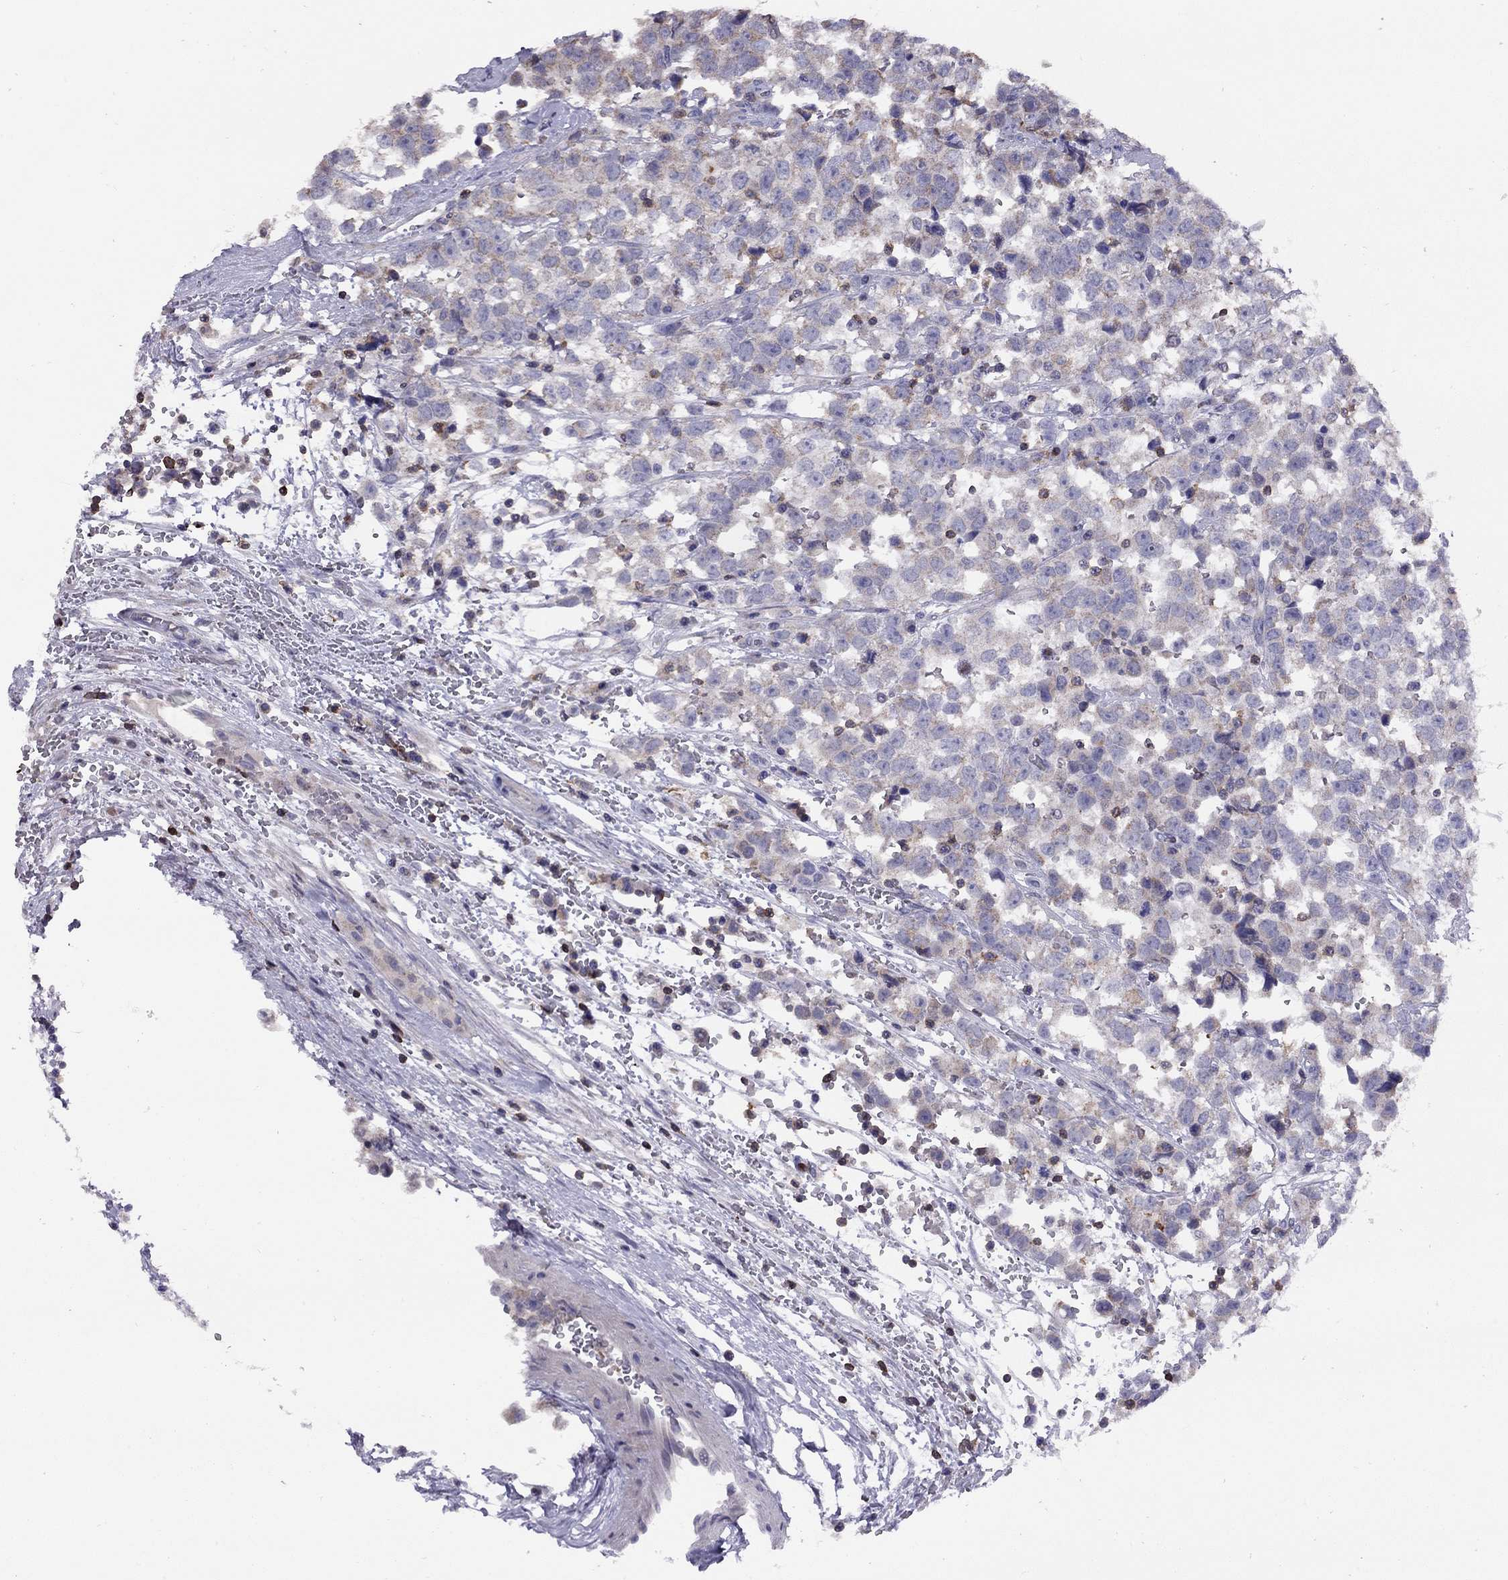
{"staining": {"intensity": "weak", "quantity": "<25%", "location": "cytoplasmic/membranous"}, "tissue": "testis cancer", "cell_type": "Tumor cells", "image_type": "cancer", "snomed": [{"axis": "morphology", "description": "Seminoma, NOS"}, {"axis": "topography", "description": "Testis"}], "caption": "Seminoma (testis) was stained to show a protein in brown. There is no significant expression in tumor cells. The staining is performed using DAB (3,3'-diaminobenzidine) brown chromogen with nuclei counter-stained in using hematoxylin.", "gene": "CITED1", "patient": {"sex": "male", "age": 34}}